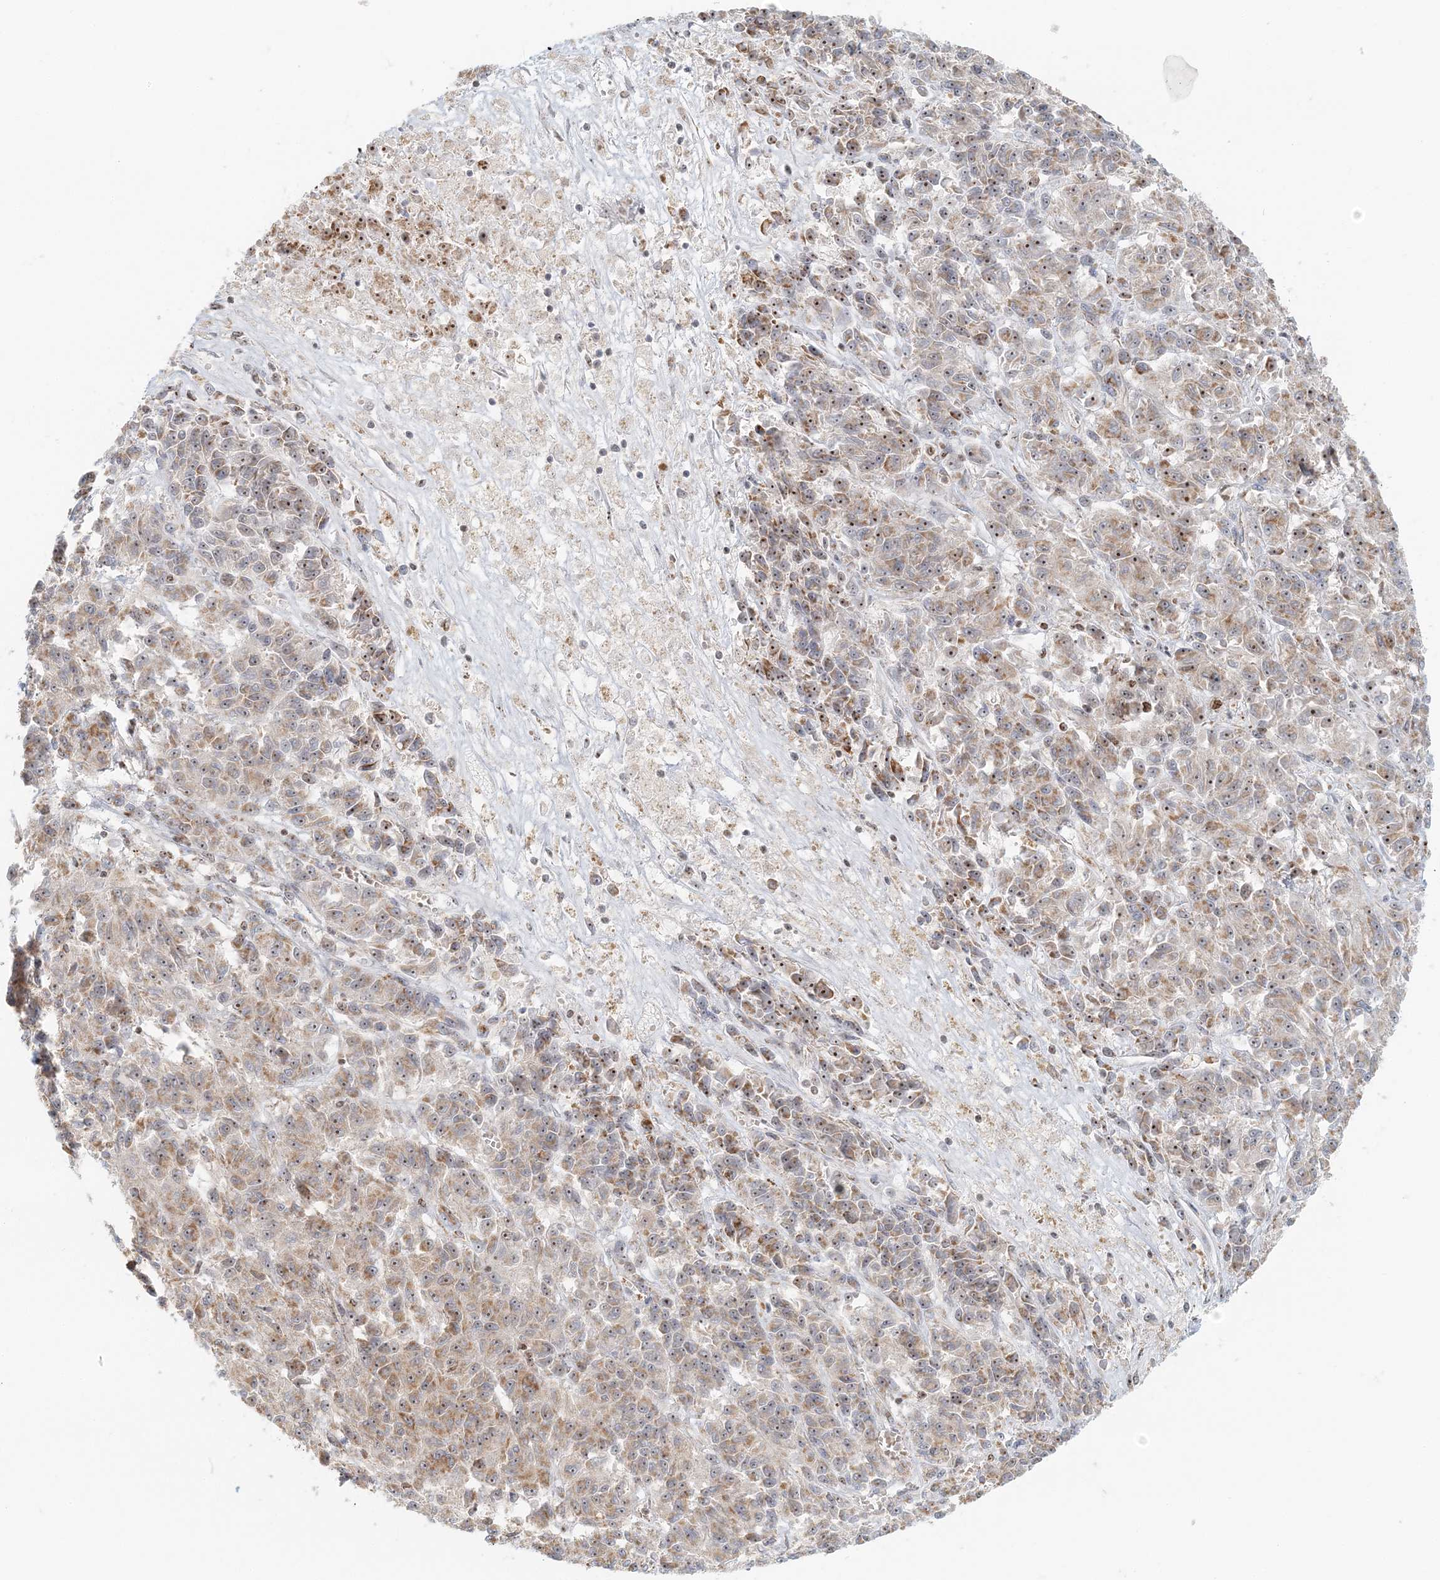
{"staining": {"intensity": "moderate", "quantity": ">75%", "location": "cytoplasmic/membranous,nuclear"}, "tissue": "melanoma", "cell_type": "Tumor cells", "image_type": "cancer", "snomed": [{"axis": "morphology", "description": "Malignant melanoma, Metastatic site"}, {"axis": "topography", "description": "Lung"}], "caption": "High-magnification brightfield microscopy of melanoma stained with DAB (3,3'-diaminobenzidine) (brown) and counterstained with hematoxylin (blue). tumor cells exhibit moderate cytoplasmic/membranous and nuclear expression is appreciated in approximately>75% of cells.", "gene": "UBE2F", "patient": {"sex": "male", "age": 64}}